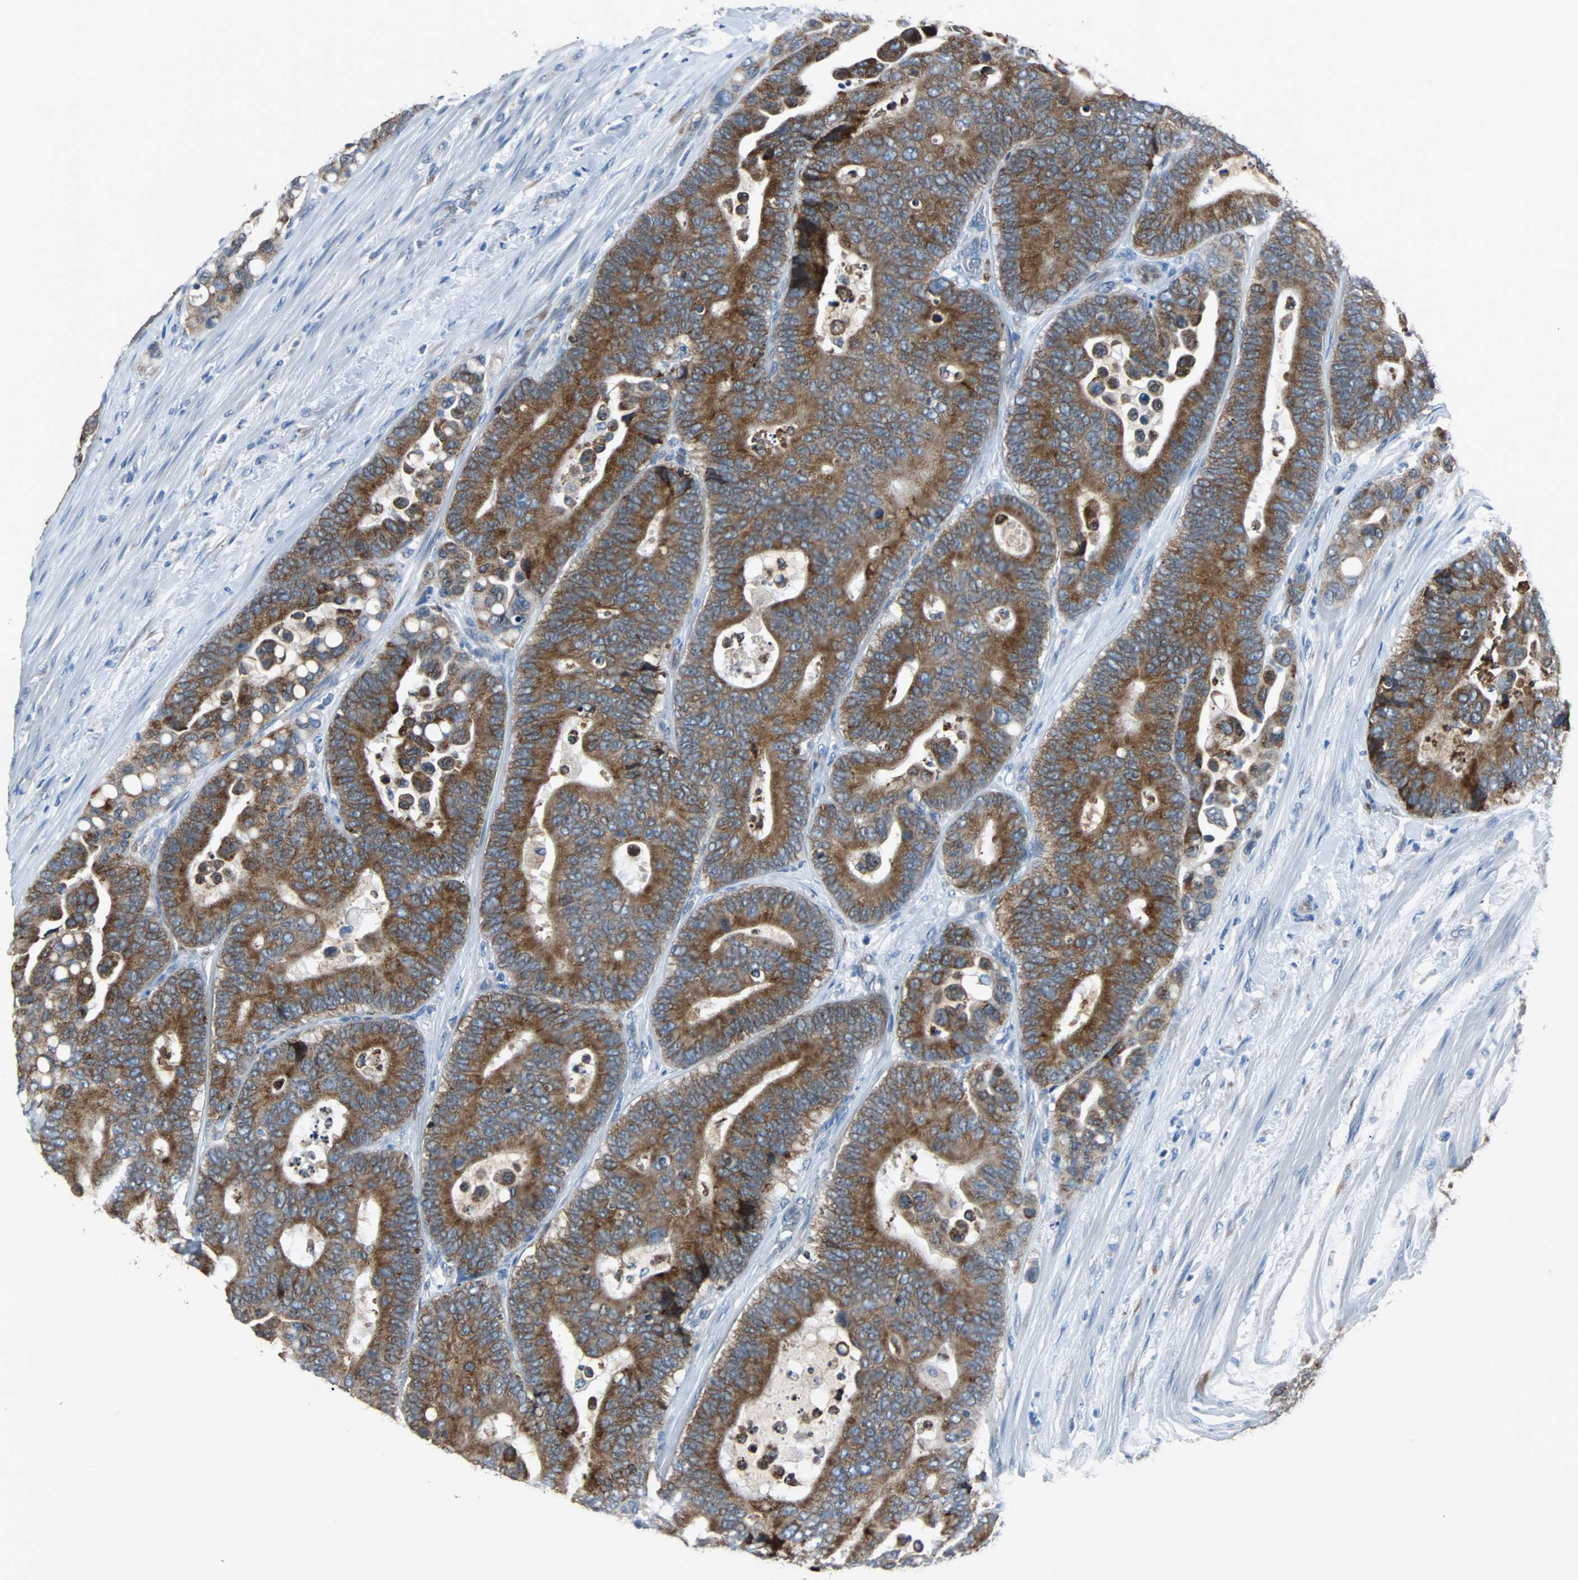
{"staining": {"intensity": "moderate", "quantity": ">75%", "location": "cytoplasmic/membranous"}, "tissue": "colorectal cancer", "cell_type": "Tumor cells", "image_type": "cancer", "snomed": [{"axis": "morphology", "description": "Normal tissue, NOS"}, {"axis": "morphology", "description": "Adenocarcinoma, NOS"}, {"axis": "topography", "description": "Colon"}], "caption": "Human colorectal cancer stained with a protein marker reveals moderate staining in tumor cells.", "gene": "PDIA4", "patient": {"sex": "male", "age": 82}}